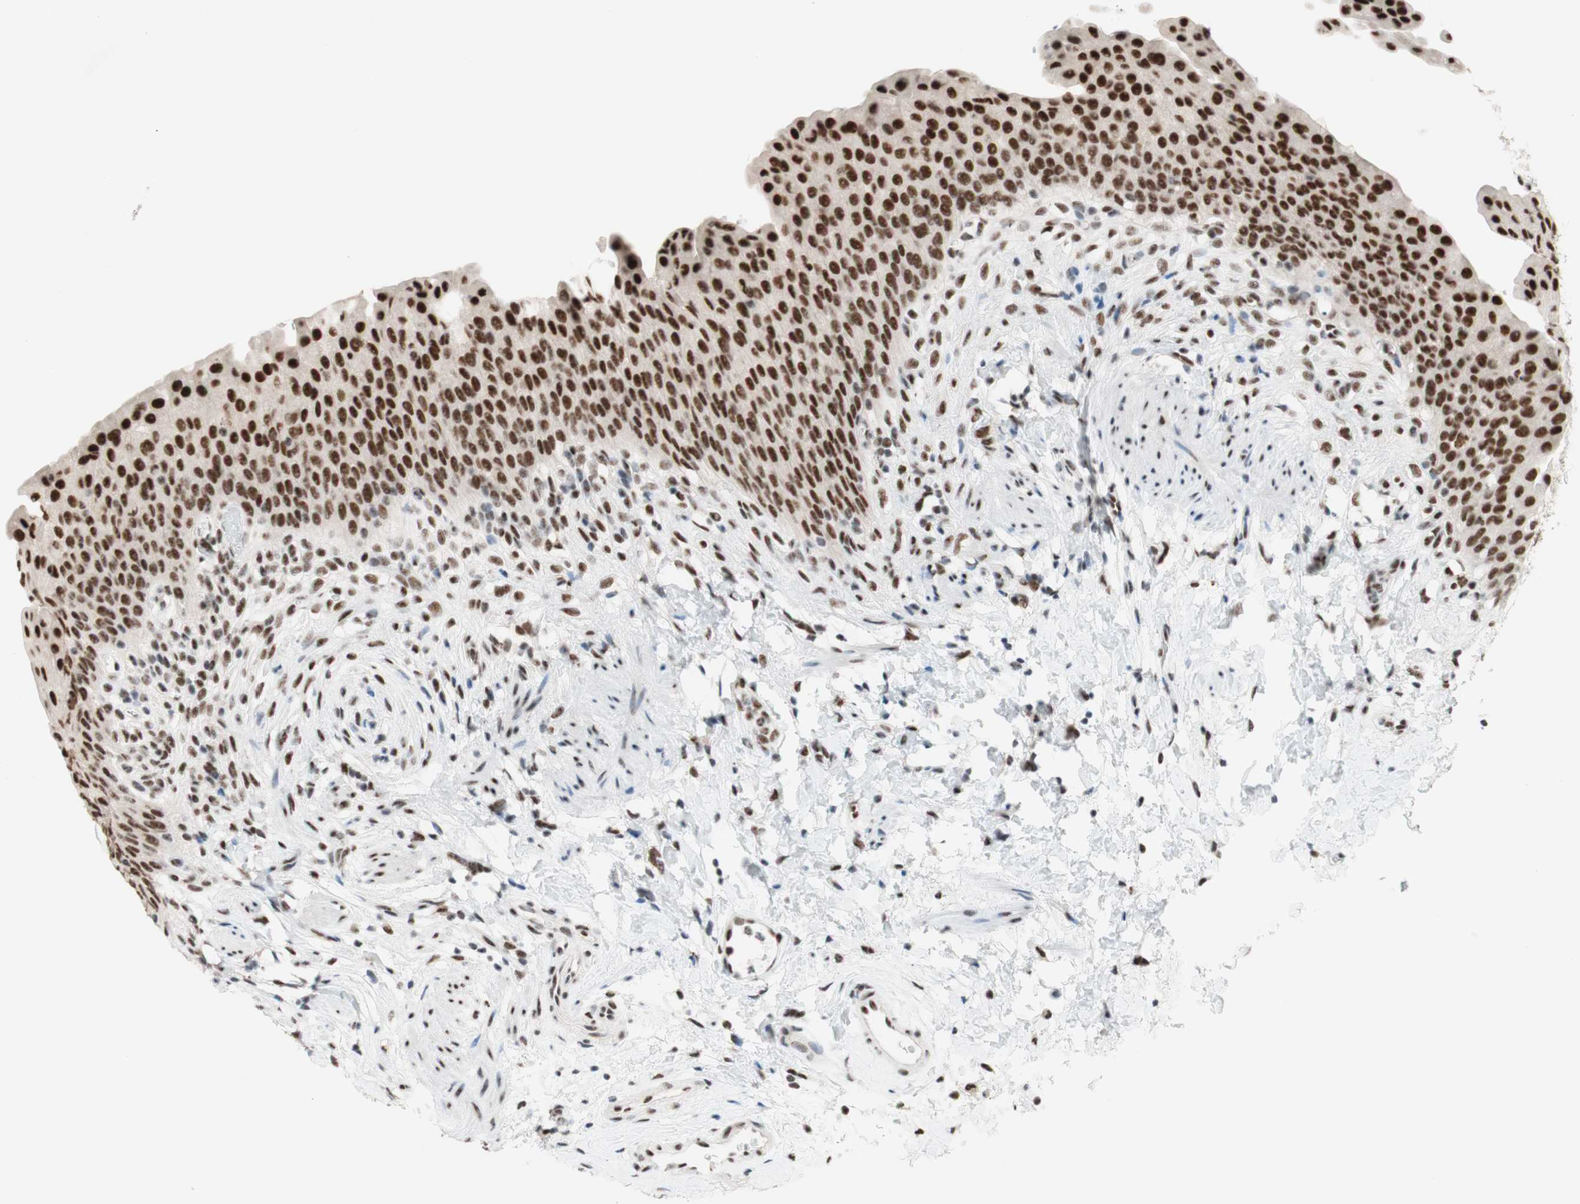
{"staining": {"intensity": "strong", "quantity": ">75%", "location": "nuclear"}, "tissue": "urinary bladder", "cell_type": "Urothelial cells", "image_type": "normal", "snomed": [{"axis": "morphology", "description": "Normal tissue, NOS"}, {"axis": "topography", "description": "Urinary bladder"}], "caption": "Urinary bladder stained for a protein (brown) reveals strong nuclear positive positivity in about >75% of urothelial cells.", "gene": "PRPF19", "patient": {"sex": "female", "age": 79}}